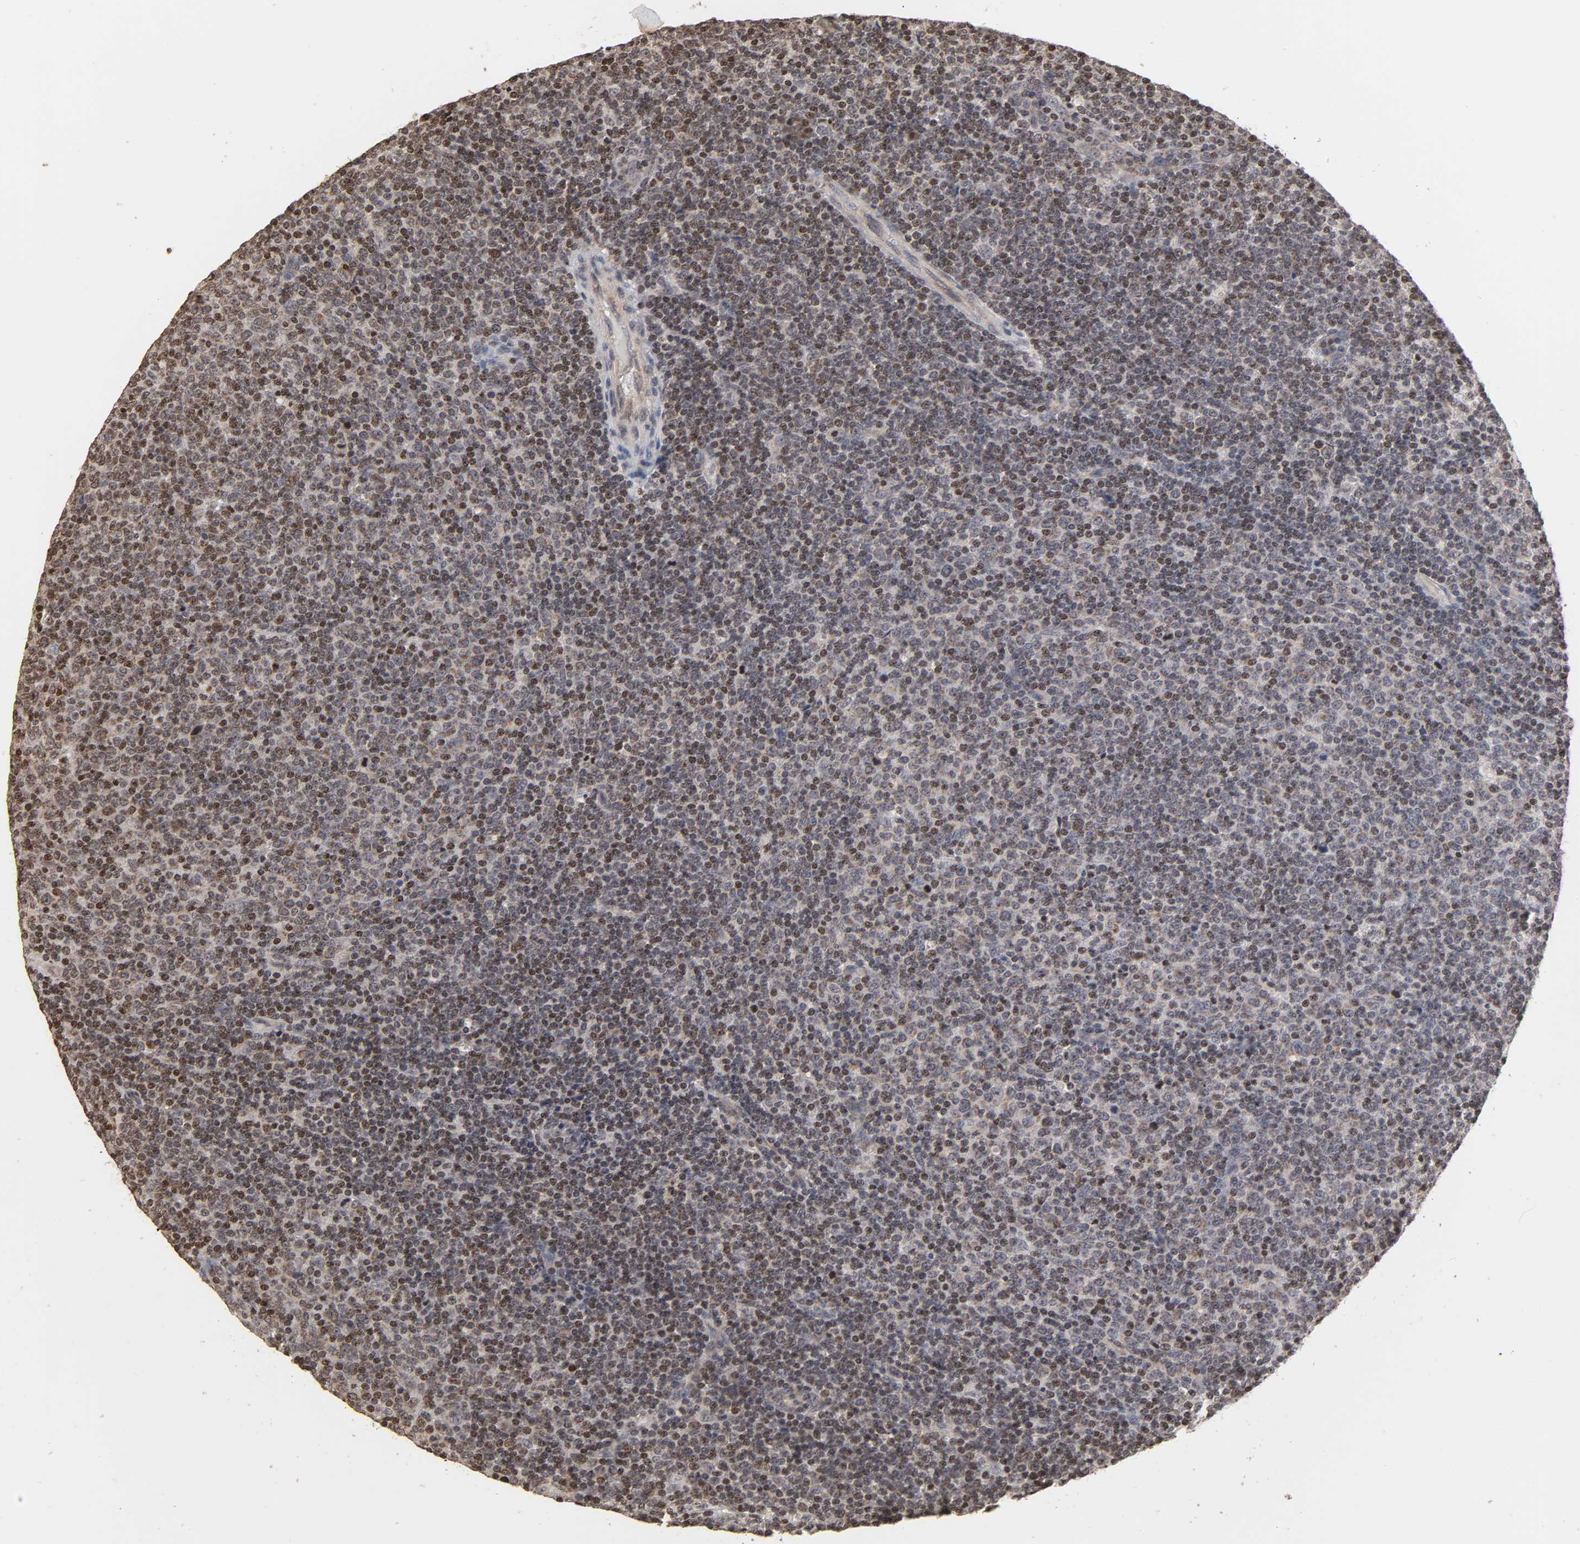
{"staining": {"intensity": "weak", "quantity": "25%-75%", "location": "nuclear"}, "tissue": "lymphoma", "cell_type": "Tumor cells", "image_type": "cancer", "snomed": [{"axis": "morphology", "description": "Malignant lymphoma, non-Hodgkin's type, Low grade"}, {"axis": "topography", "description": "Lymph node"}], "caption": "A low amount of weak nuclear expression is appreciated in approximately 25%-75% of tumor cells in malignant lymphoma, non-Hodgkin's type (low-grade) tissue.", "gene": "ZNF473", "patient": {"sex": "male", "age": 70}}